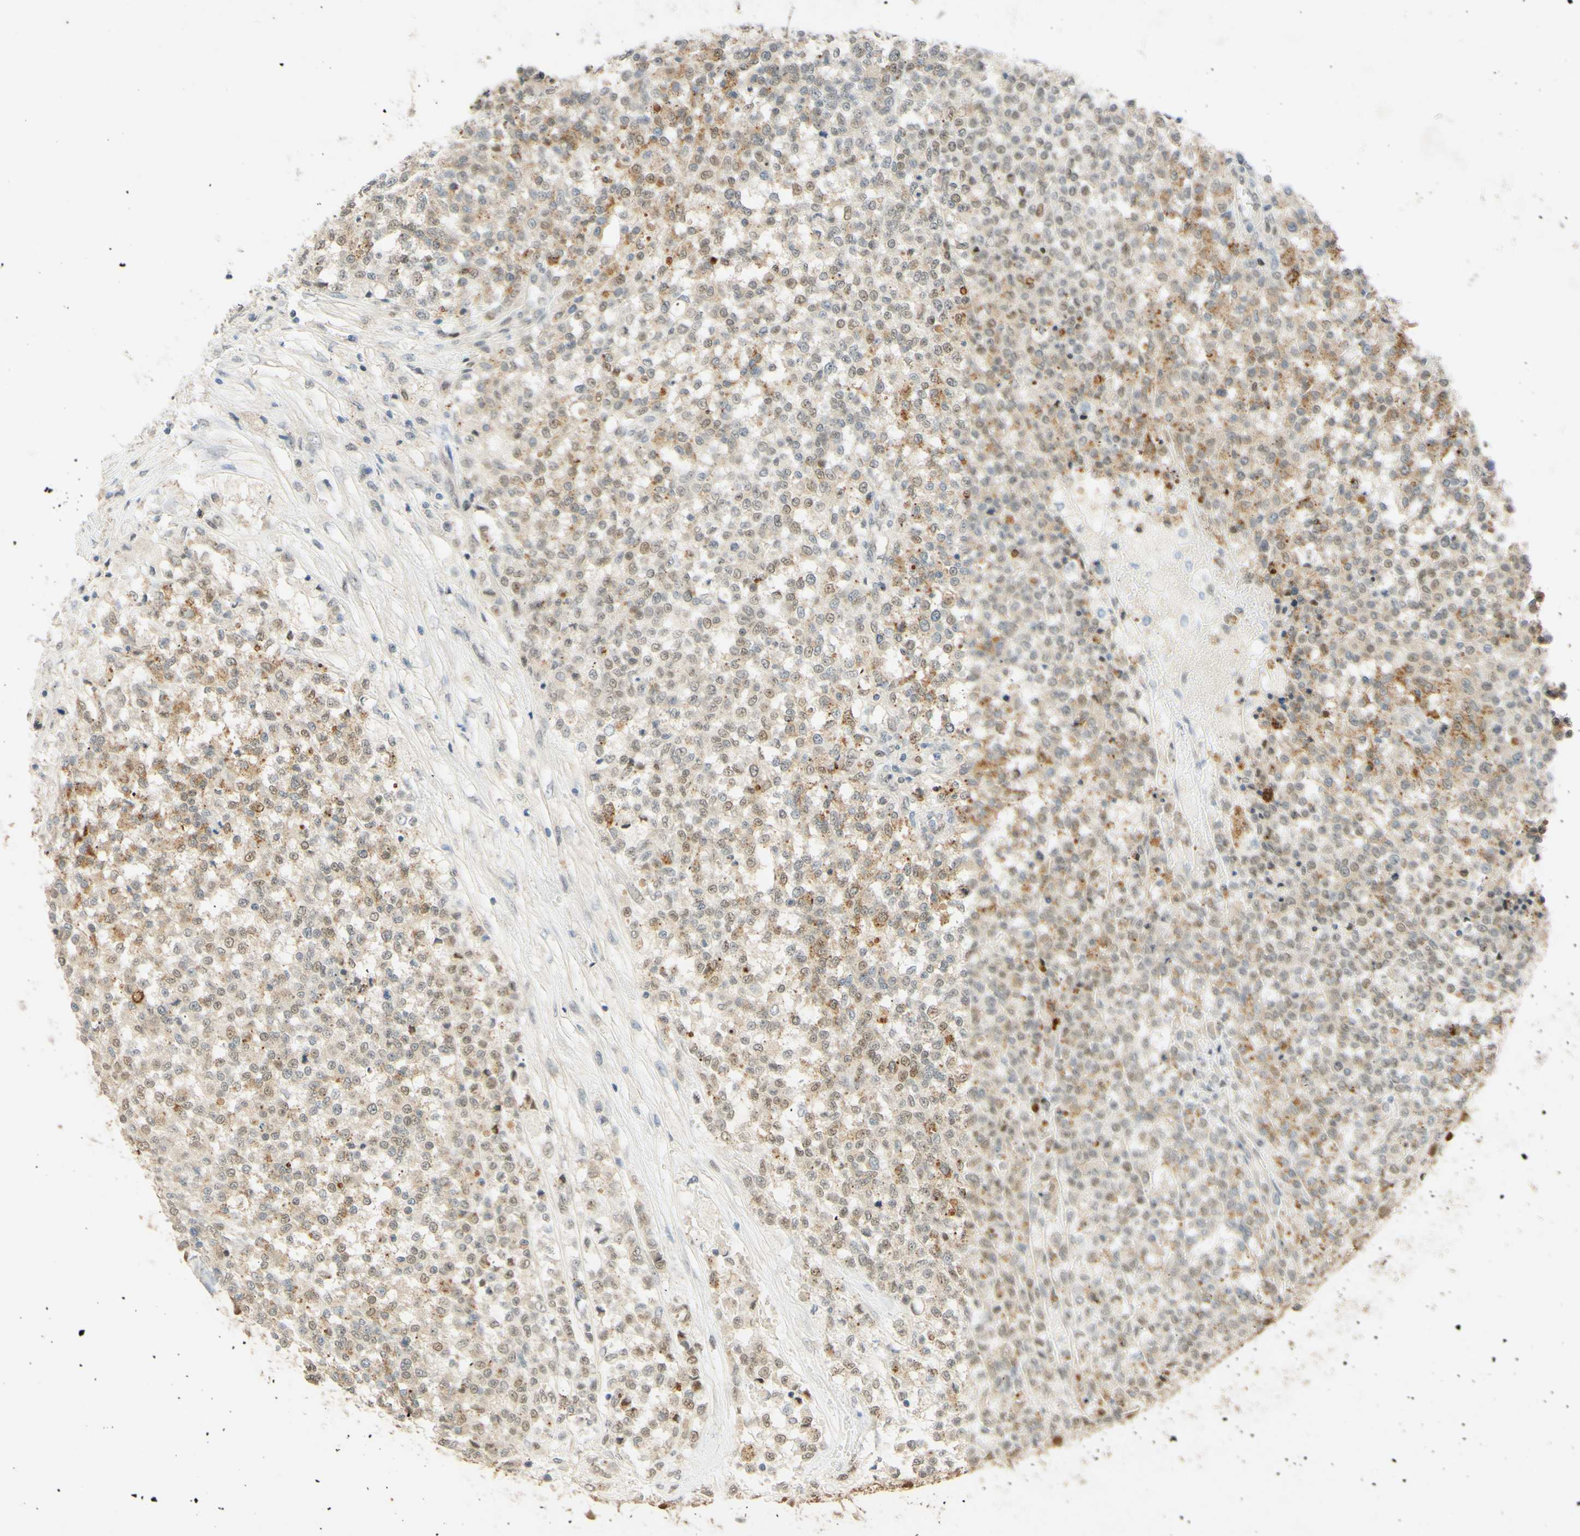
{"staining": {"intensity": "weak", "quantity": "25%-75%", "location": "cytoplasmic/membranous,nuclear"}, "tissue": "testis cancer", "cell_type": "Tumor cells", "image_type": "cancer", "snomed": [{"axis": "morphology", "description": "Seminoma, NOS"}, {"axis": "topography", "description": "Testis"}], "caption": "Testis cancer stained with a brown dye displays weak cytoplasmic/membranous and nuclear positive positivity in about 25%-75% of tumor cells.", "gene": "POLB", "patient": {"sex": "male", "age": 59}}